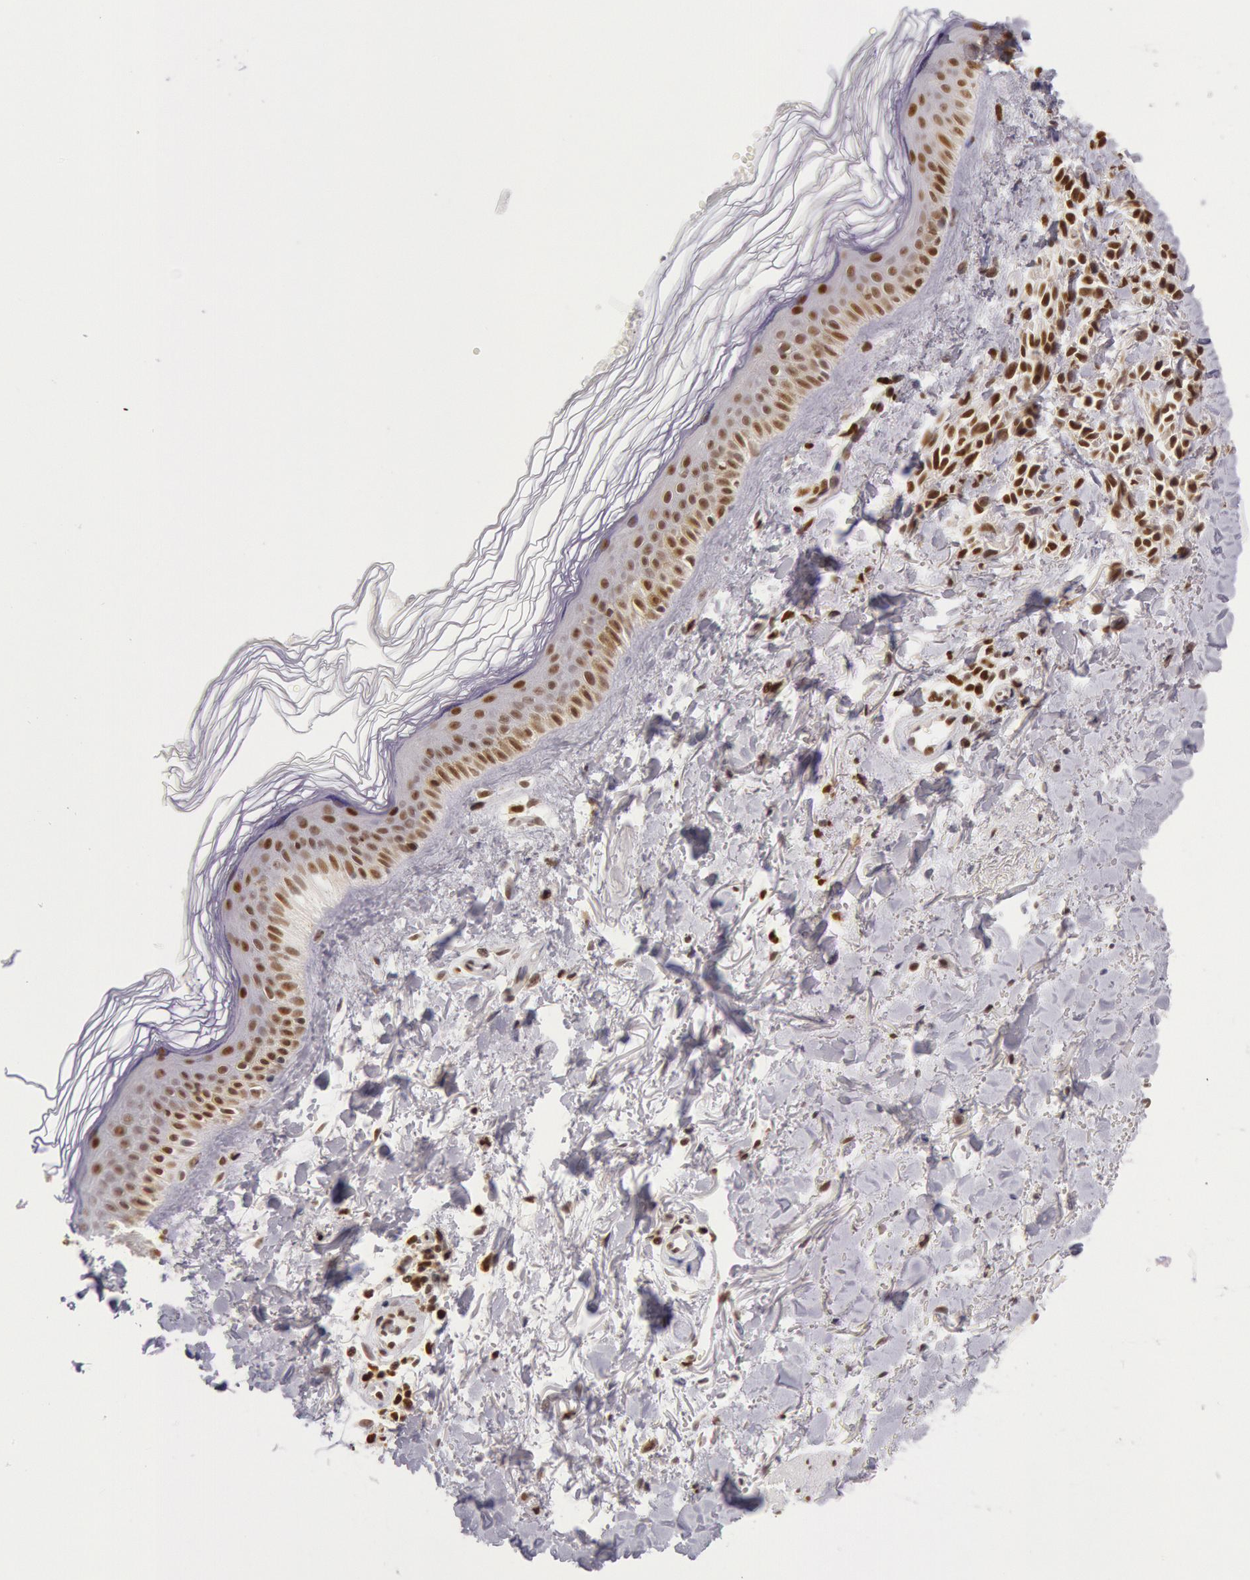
{"staining": {"intensity": "strong", "quantity": ">75%", "location": "nuclear"}, "tissue": "melanoma", "cell_type": "Tumor cells", "image_type": "cancer", "snomed": [{"axis": "morphology", "description": "Malignant melanoma, NOS"}, {"axis": "topography", "description": "Skin"}], "caption": "Immunohistochemical staining of human malignant melanoma displays high levels of strong nuclear staining in about >75% of tumor cells.", "gene": "ESS2", "patient": {"sex": "female", "age": 73}}